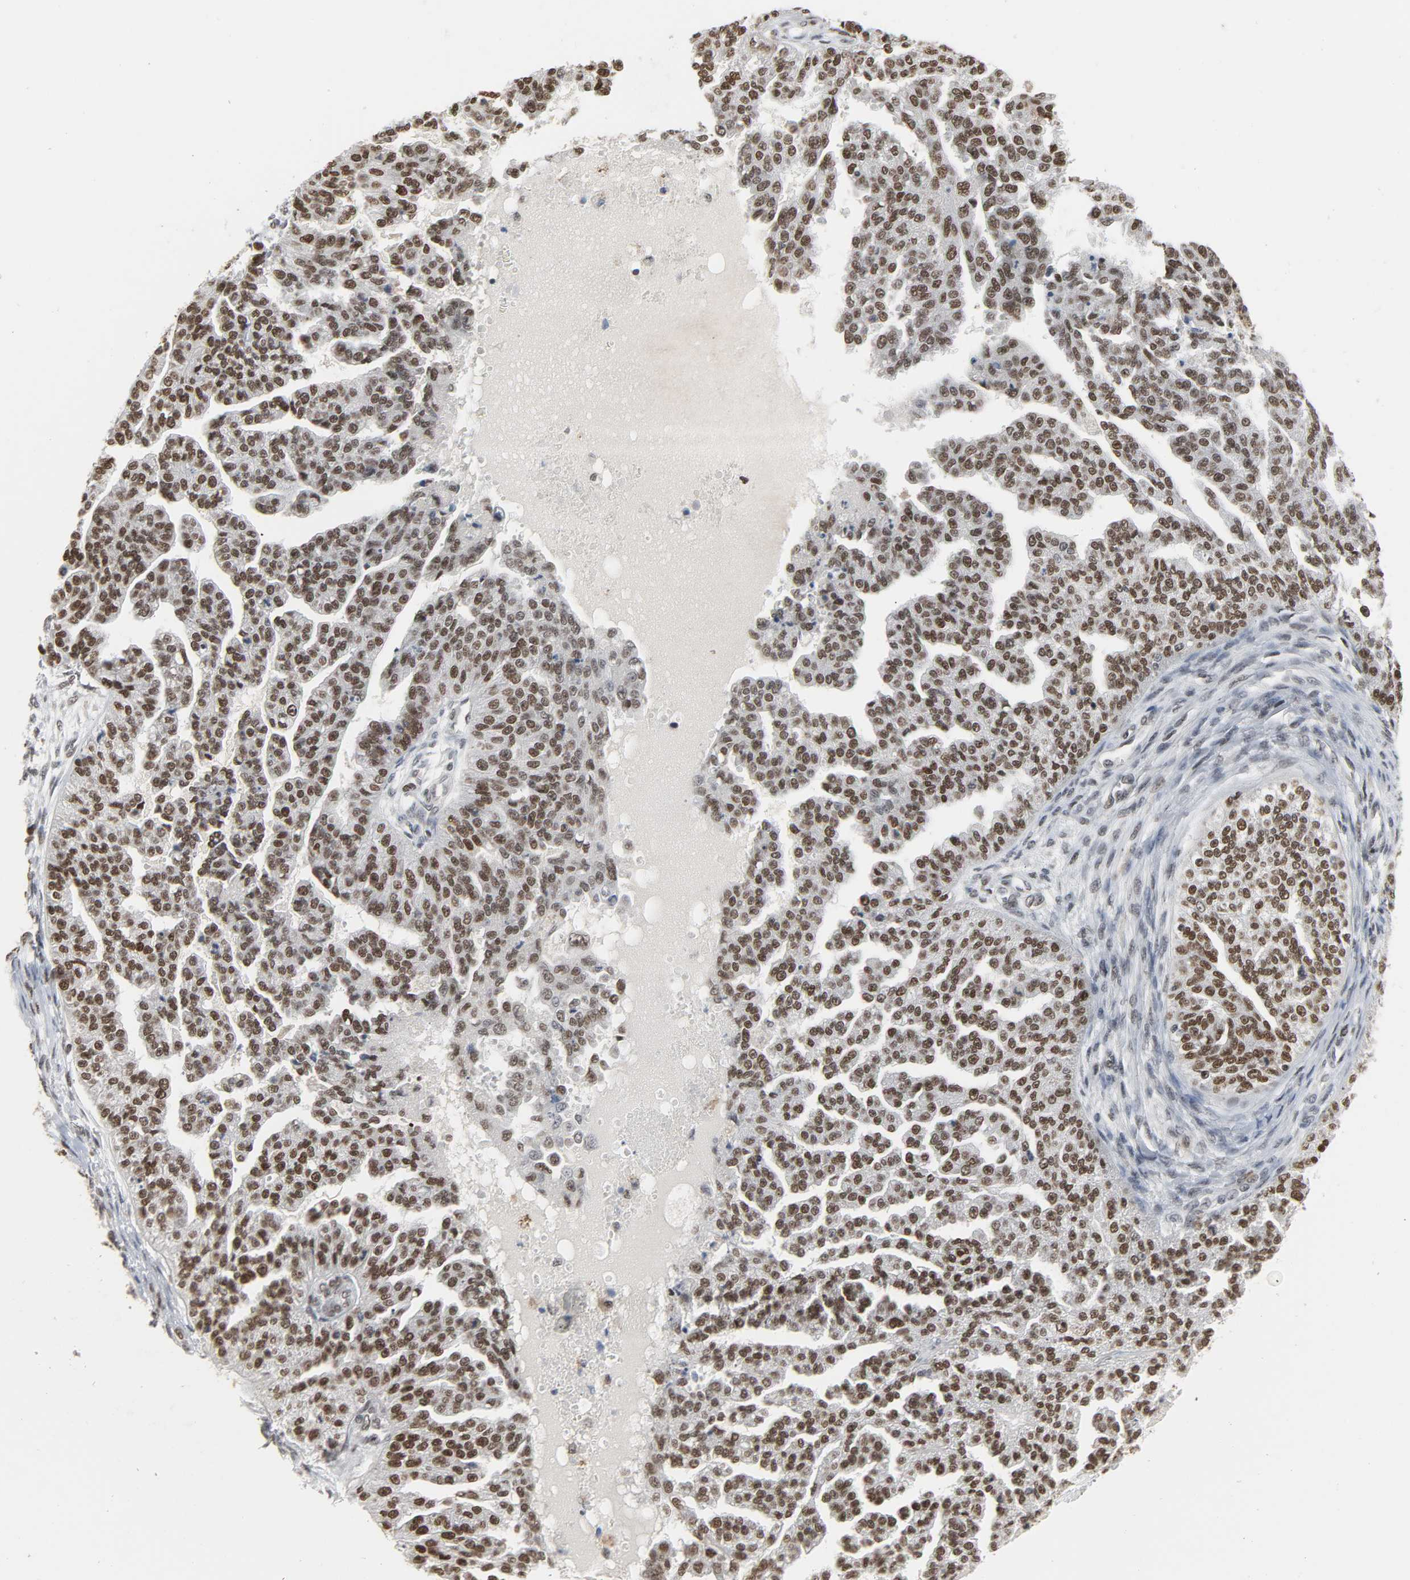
{"staining": {"intensity": "moderate", "quantity": ">75%", "location": "nuclear"}, "tissue": "ovarian cancer", "cell_type": "Tumor cells", "image_type": "cancer", "snomed": [{"axis": "morphology", "description": "Cystadenocarcinoma, serous, NOS"}, {"axis": "topography", "description": "Ovary"}], "caption": "Ovarian cancer tissue reveals moderate nuclear expression in approximately >75% of tumor cells Using DAB (brown) and hematoxylin (blue) stains, captured at high magnification using brightfield microscopy.", "gene": "DAZAP1", "patient": {"sex": "female", "age": 58}}